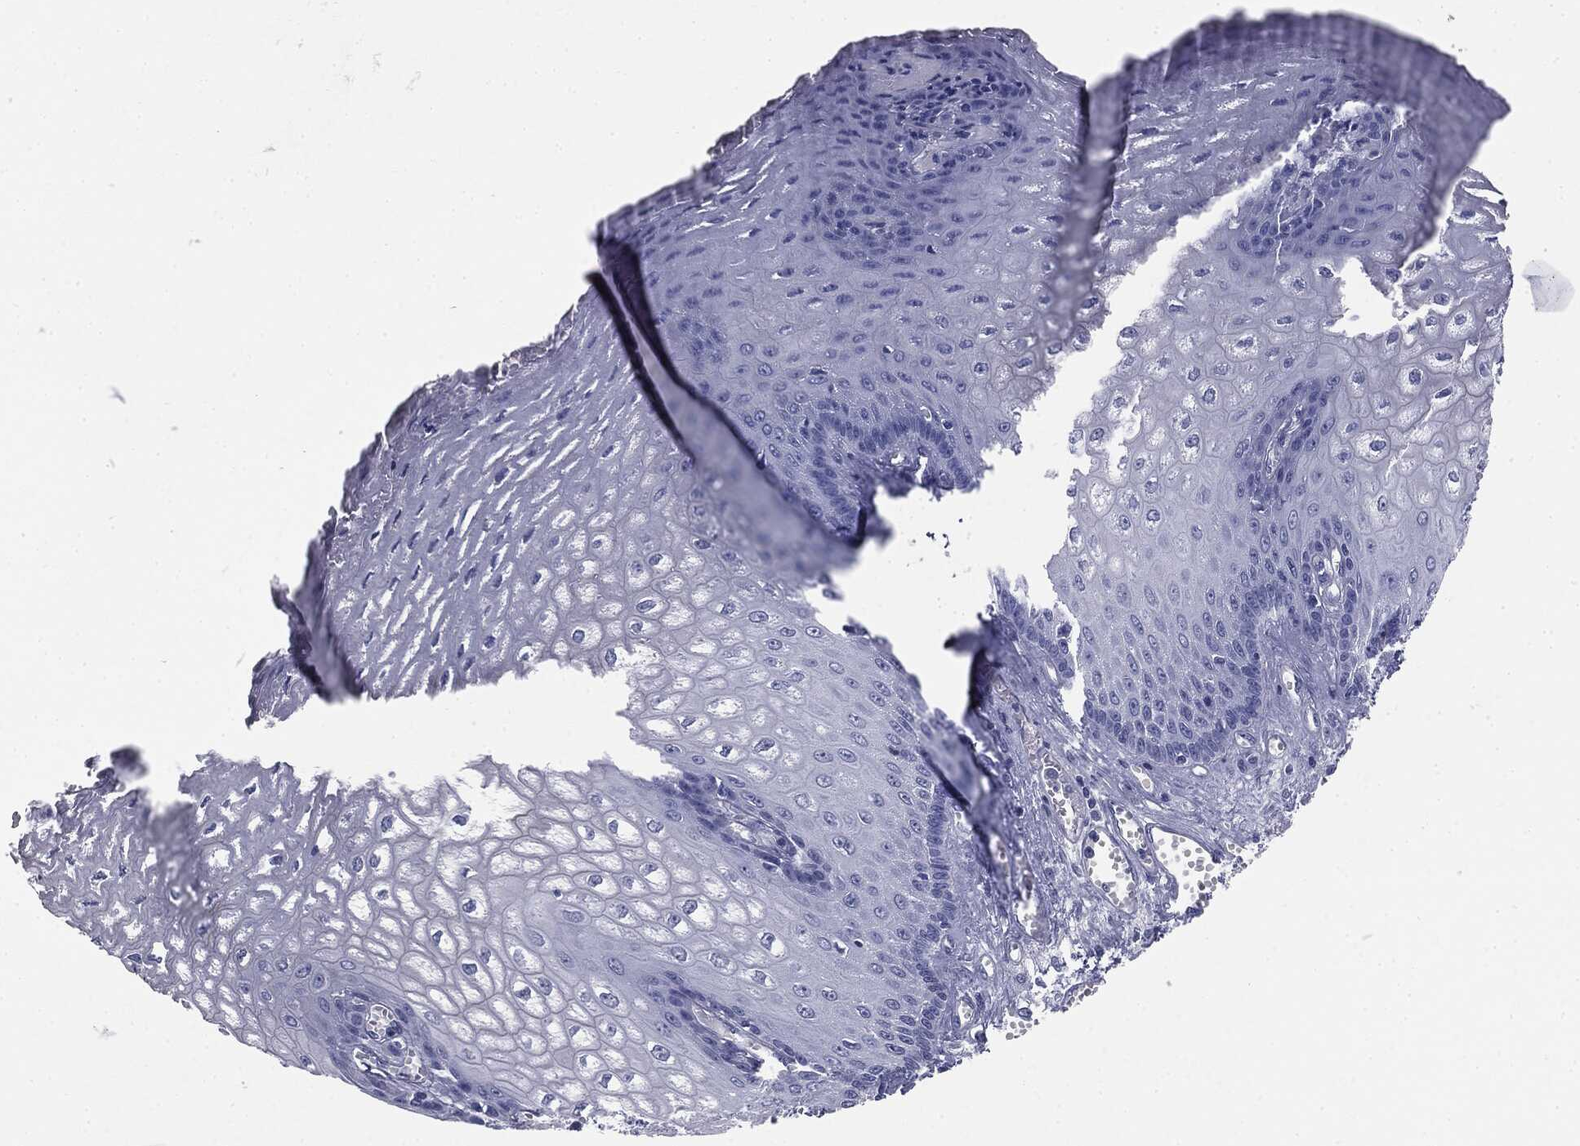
{"staining": {"intensity": "negative", "quantity": "none", "location": "none"}, "tissue": "esophagus", "cell_type": "Squamous epithelial cells", "image_type": "normal", "snomed": [{"axis": "morphology", "description": "Normal tissue, NOS"}, {"axis": "topography", "description": "Esophagus"}], "caption": "Immunohistochemical staining of benign human esophagus demonstrates no significant expression in squamous epithelial cells. (DAB (3,3'-diaminobenzidine) IHC, high magnification).", "gene": "ATP2A1", "patient": {"sex": "male", "age": 58}}